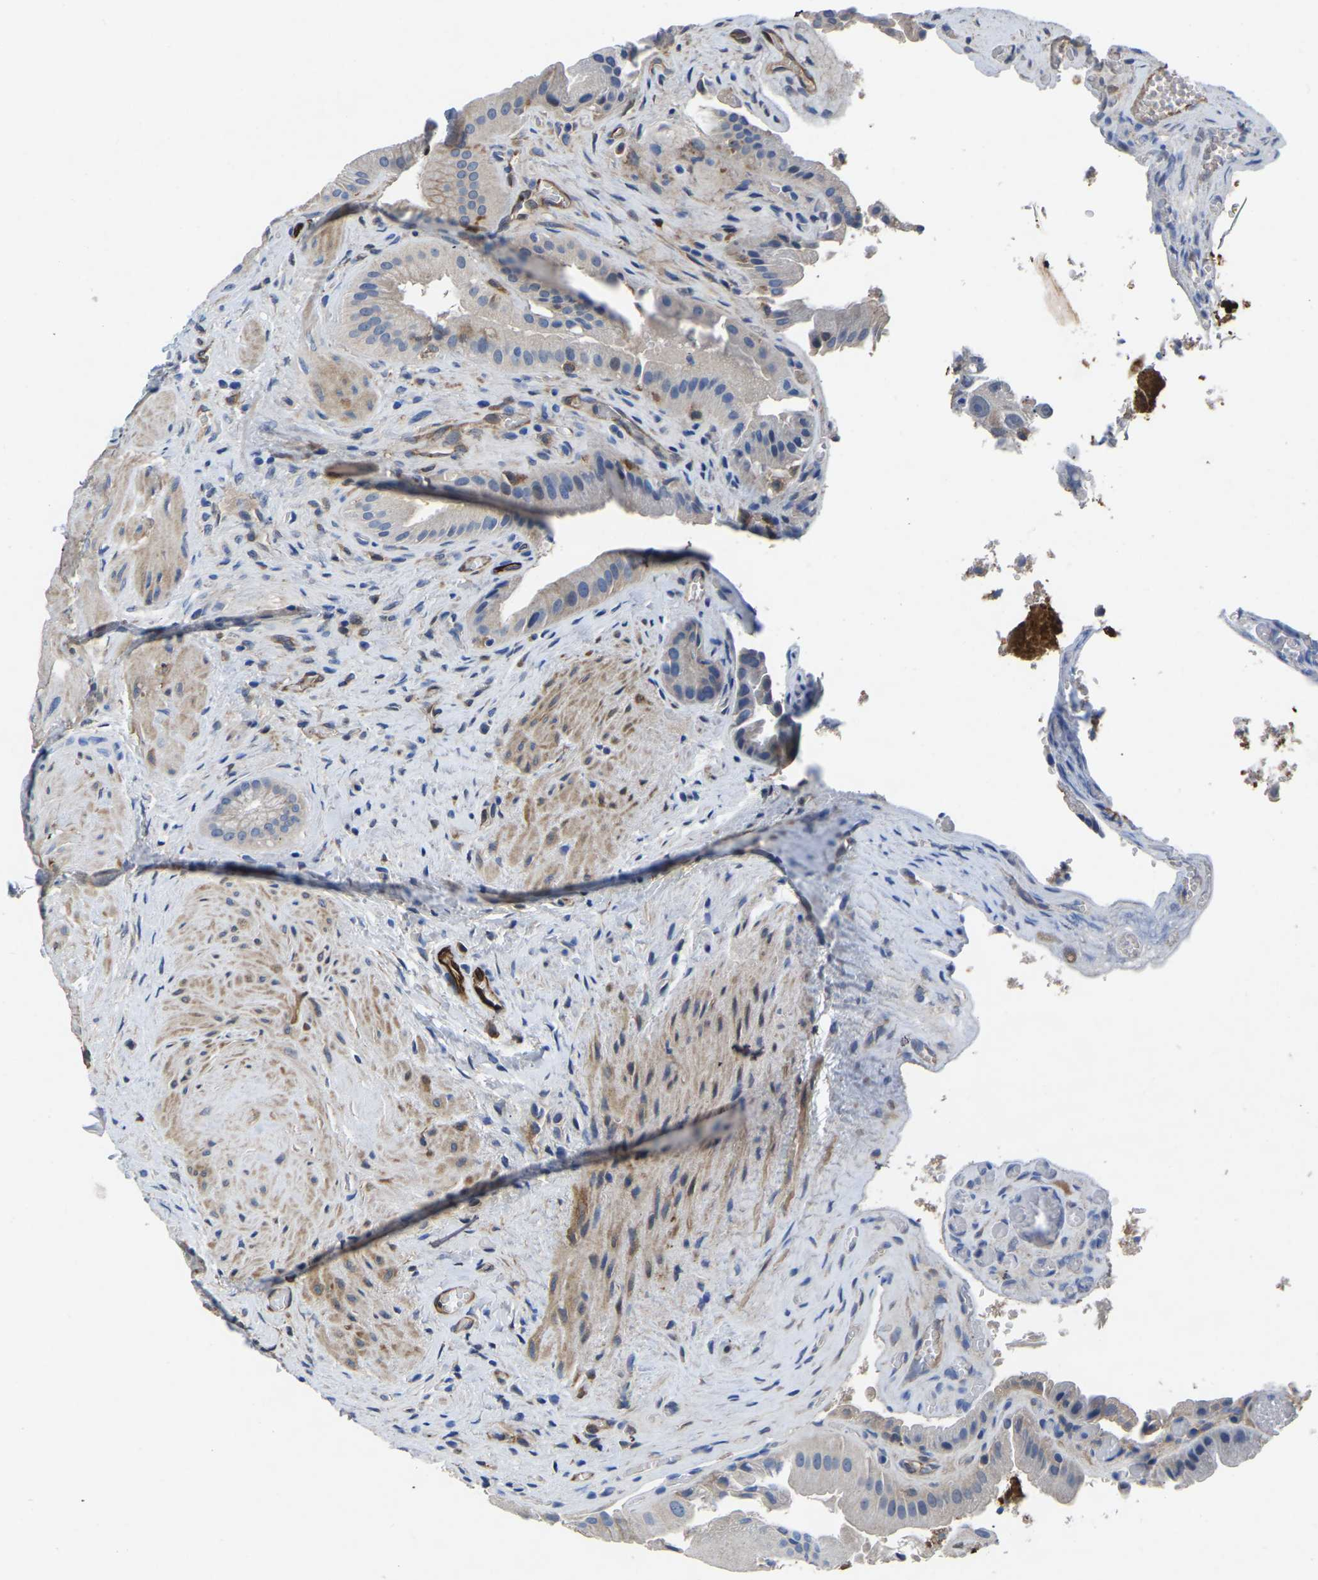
{"staining": {"intensity": "moderate", "quantity": "<25%", "location": "cytoplasmic/membranous"}, "tissue": "gallbladder", "cell_type": "Glandular cells", "image_type": "normal", "snomed": [{"axis": "morphology", "description": "Normal tissue, NOS"}, {"axis": "topography", "description": "Gallbladder"}], "caption": "Protein positivity by immunohistochemistry (IHC) reveals moderate cytoplasmic/membranous expression in about <25% of glandular cells in benign gallbladder.", "gene": "ATG2B", "patient": {"sex": "male", "age": 49}}